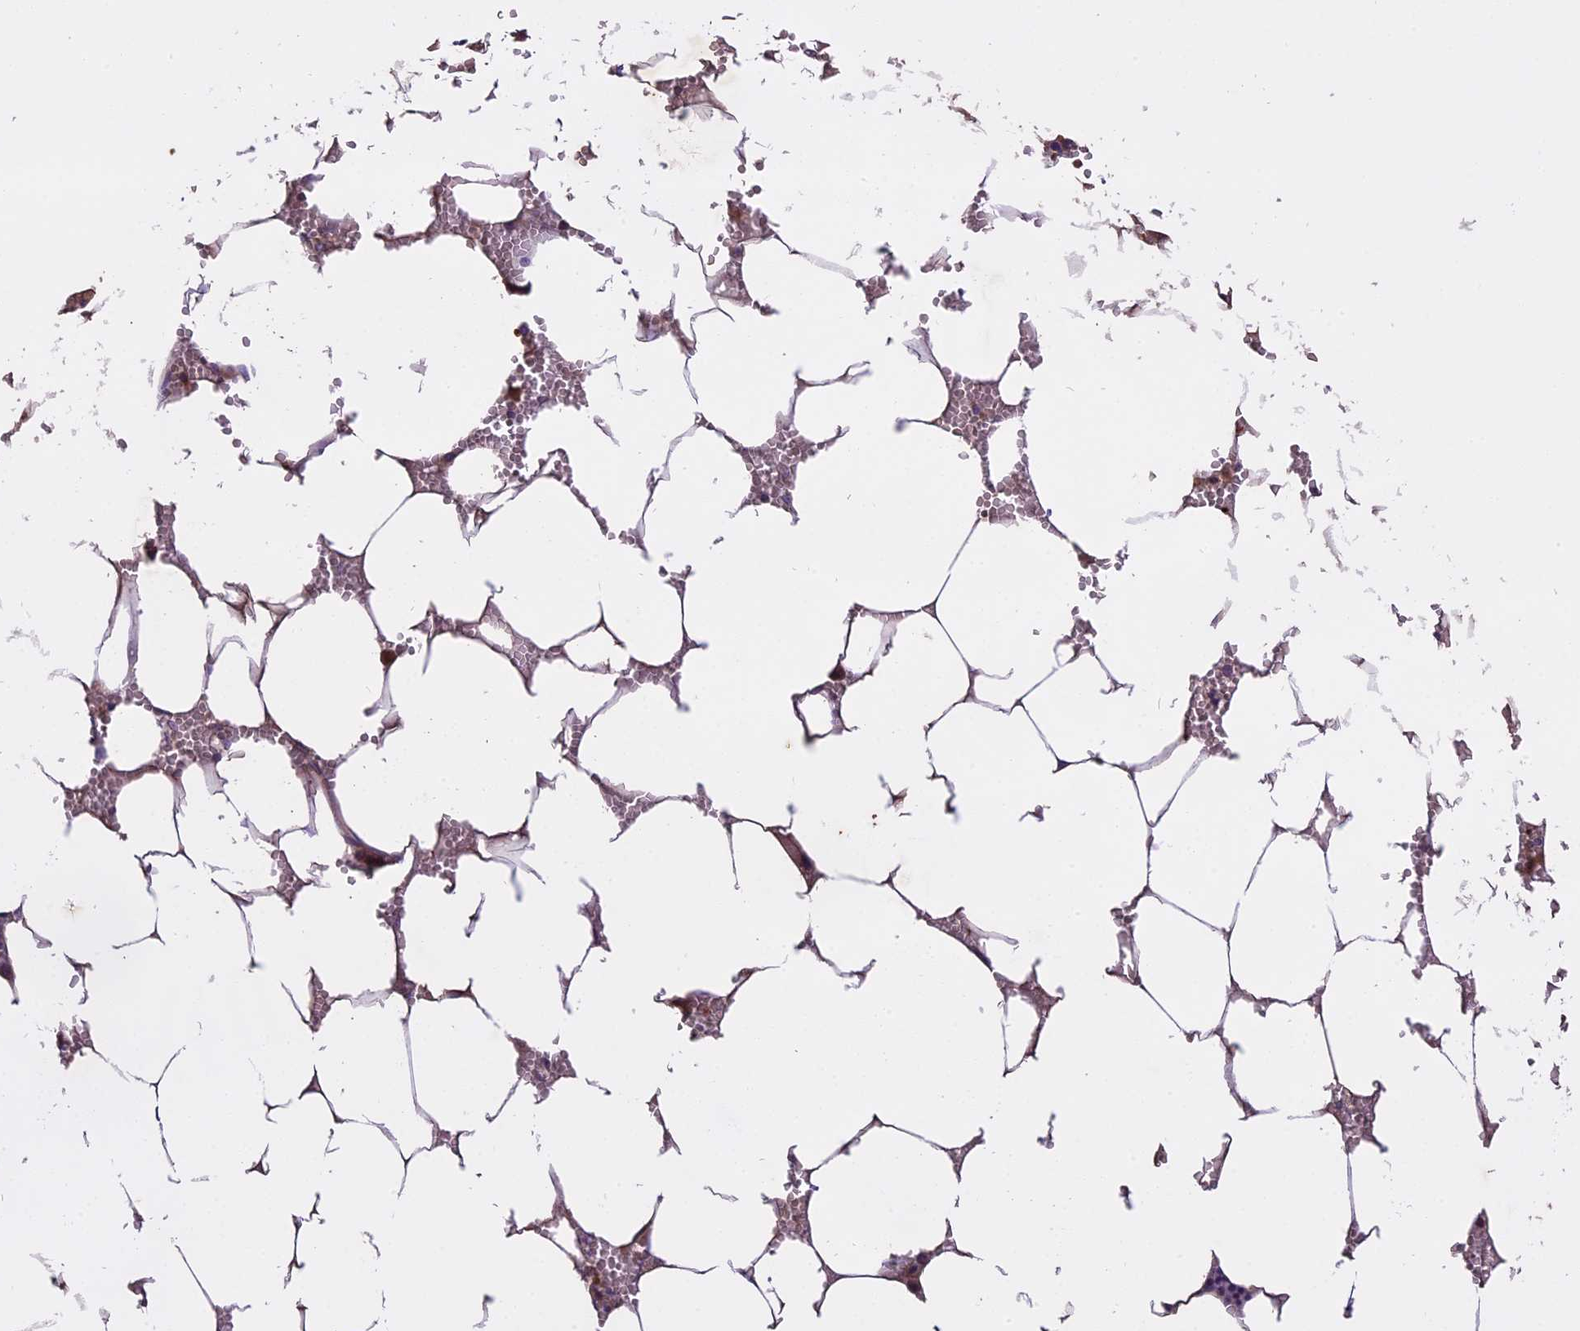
{"staining": {"intensity": "weak", "quantity": "<25%", "location": "cytoplasmic/membranous"}, "tissue": "bone marrow", "cell_type": "Hematopoietic cells", "image_type": "normal", "snomed": [{"axis": "morphology", "description": "Normal tissue, NOS"}, {"axis": "topography", "description": "Bone marrow"}], "caption": "IHC histopathology image of unremarkable bone marrow: bone marrow stained with DAB (3,3'-diaminobenzidine) displays no significant protein expression in hematopoietic cells. (DAB (3,3'-diaminobenzidine) immunohistochemistry visualized using brightfield microscopy, high magnification).", "gene": "MEMO1", "patient": {"sex": "male", "age": 70}}